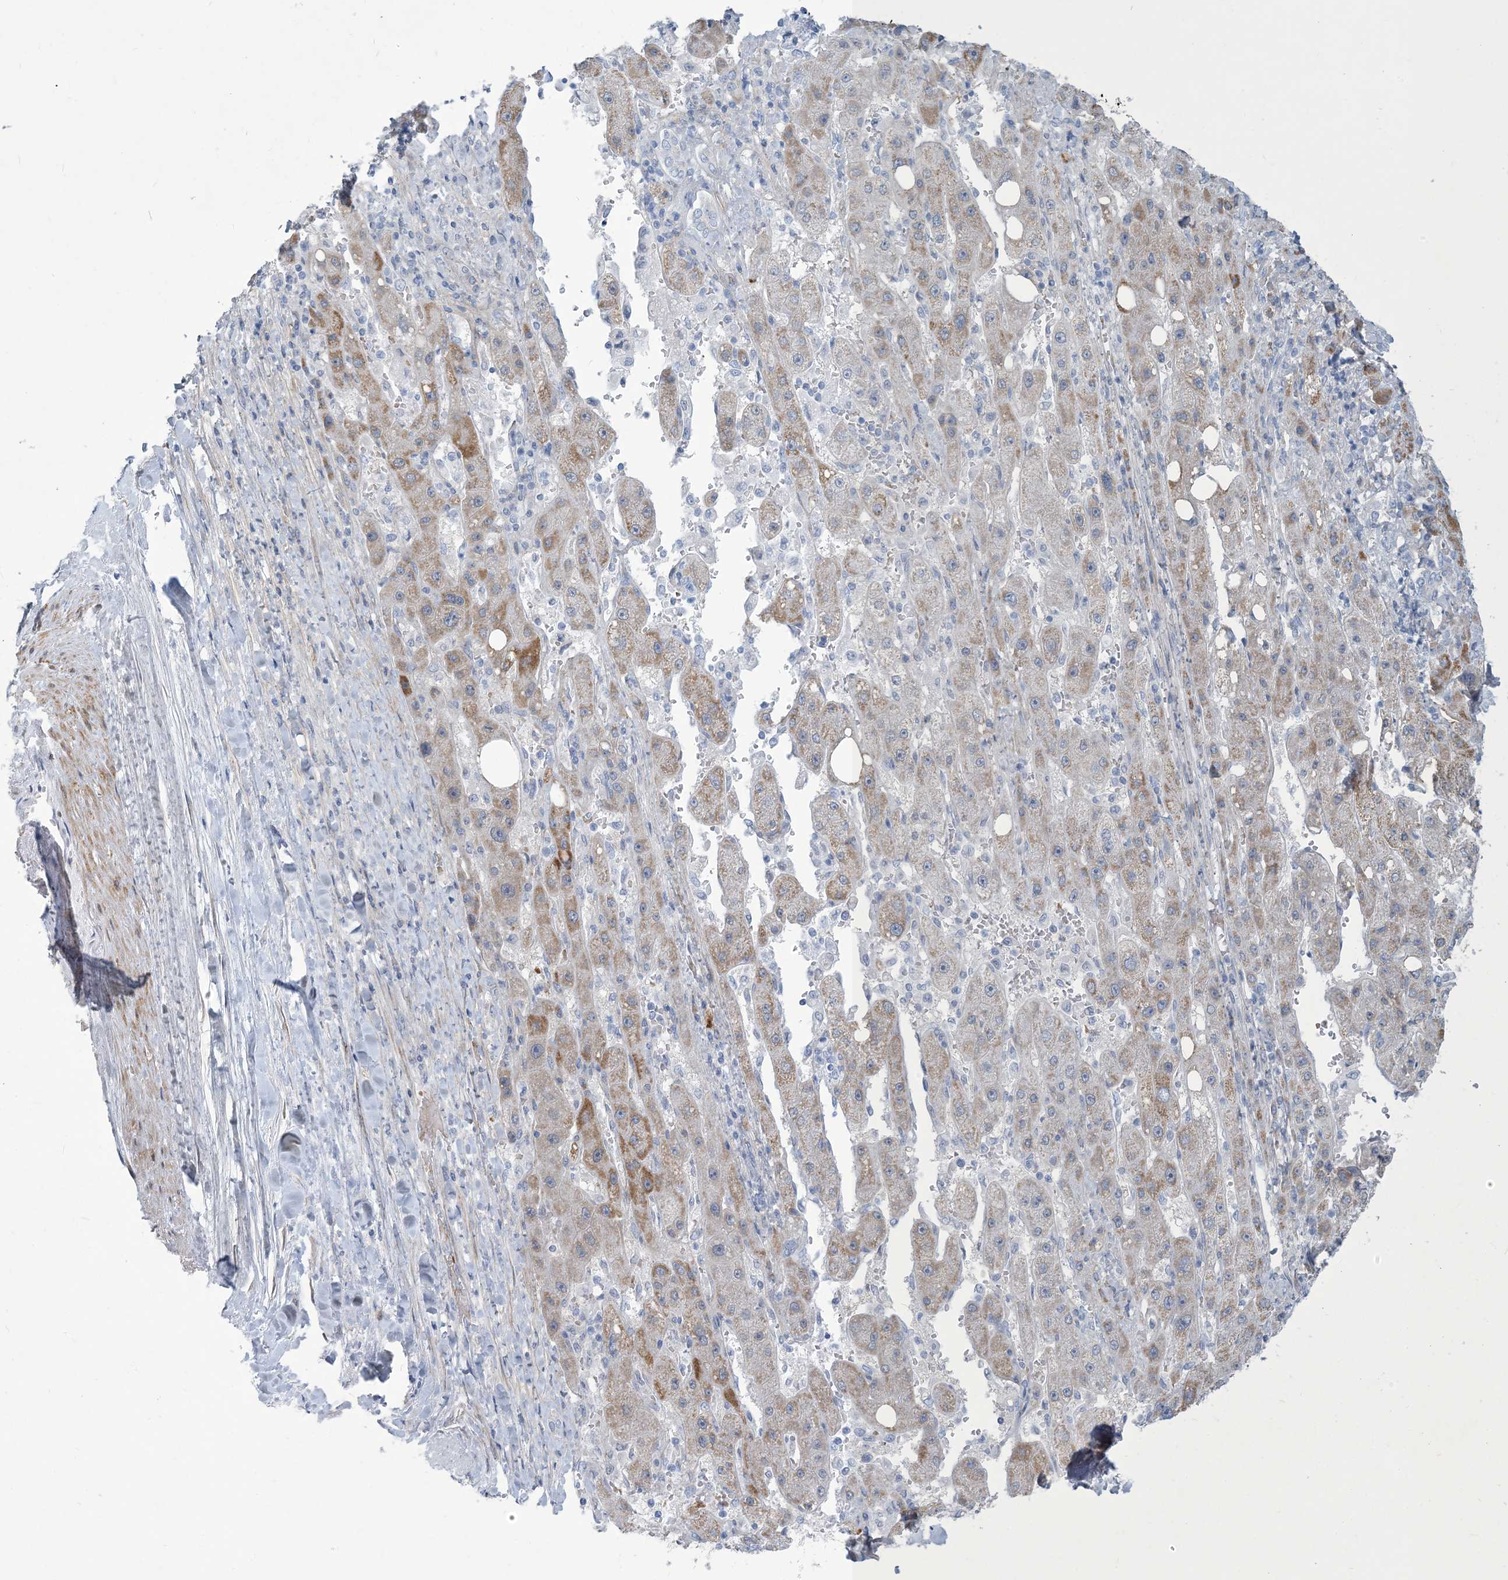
{"staining": {"intensity": "moderate", "quantity": "<25%", "location": "cytoplasmic/membranous"}, "tissue": "liver cancer", "cell_type": "Tumor cells", "image_type": "cancer", "snomed": [{"axis": "morphology", "description": "Carcinoma, Hepatocellular, NOS"}, {"axis": "topography", "description": "Liver"}], "caption": "Brown immunohistochemical staining in liver hepatocellular carcinoma reveals moderate cytoplasmic/membranous staining in approximately <25% of tumor cells.", "gene": "MOXD1", "patient": {"sex": "female", "age": 73}}